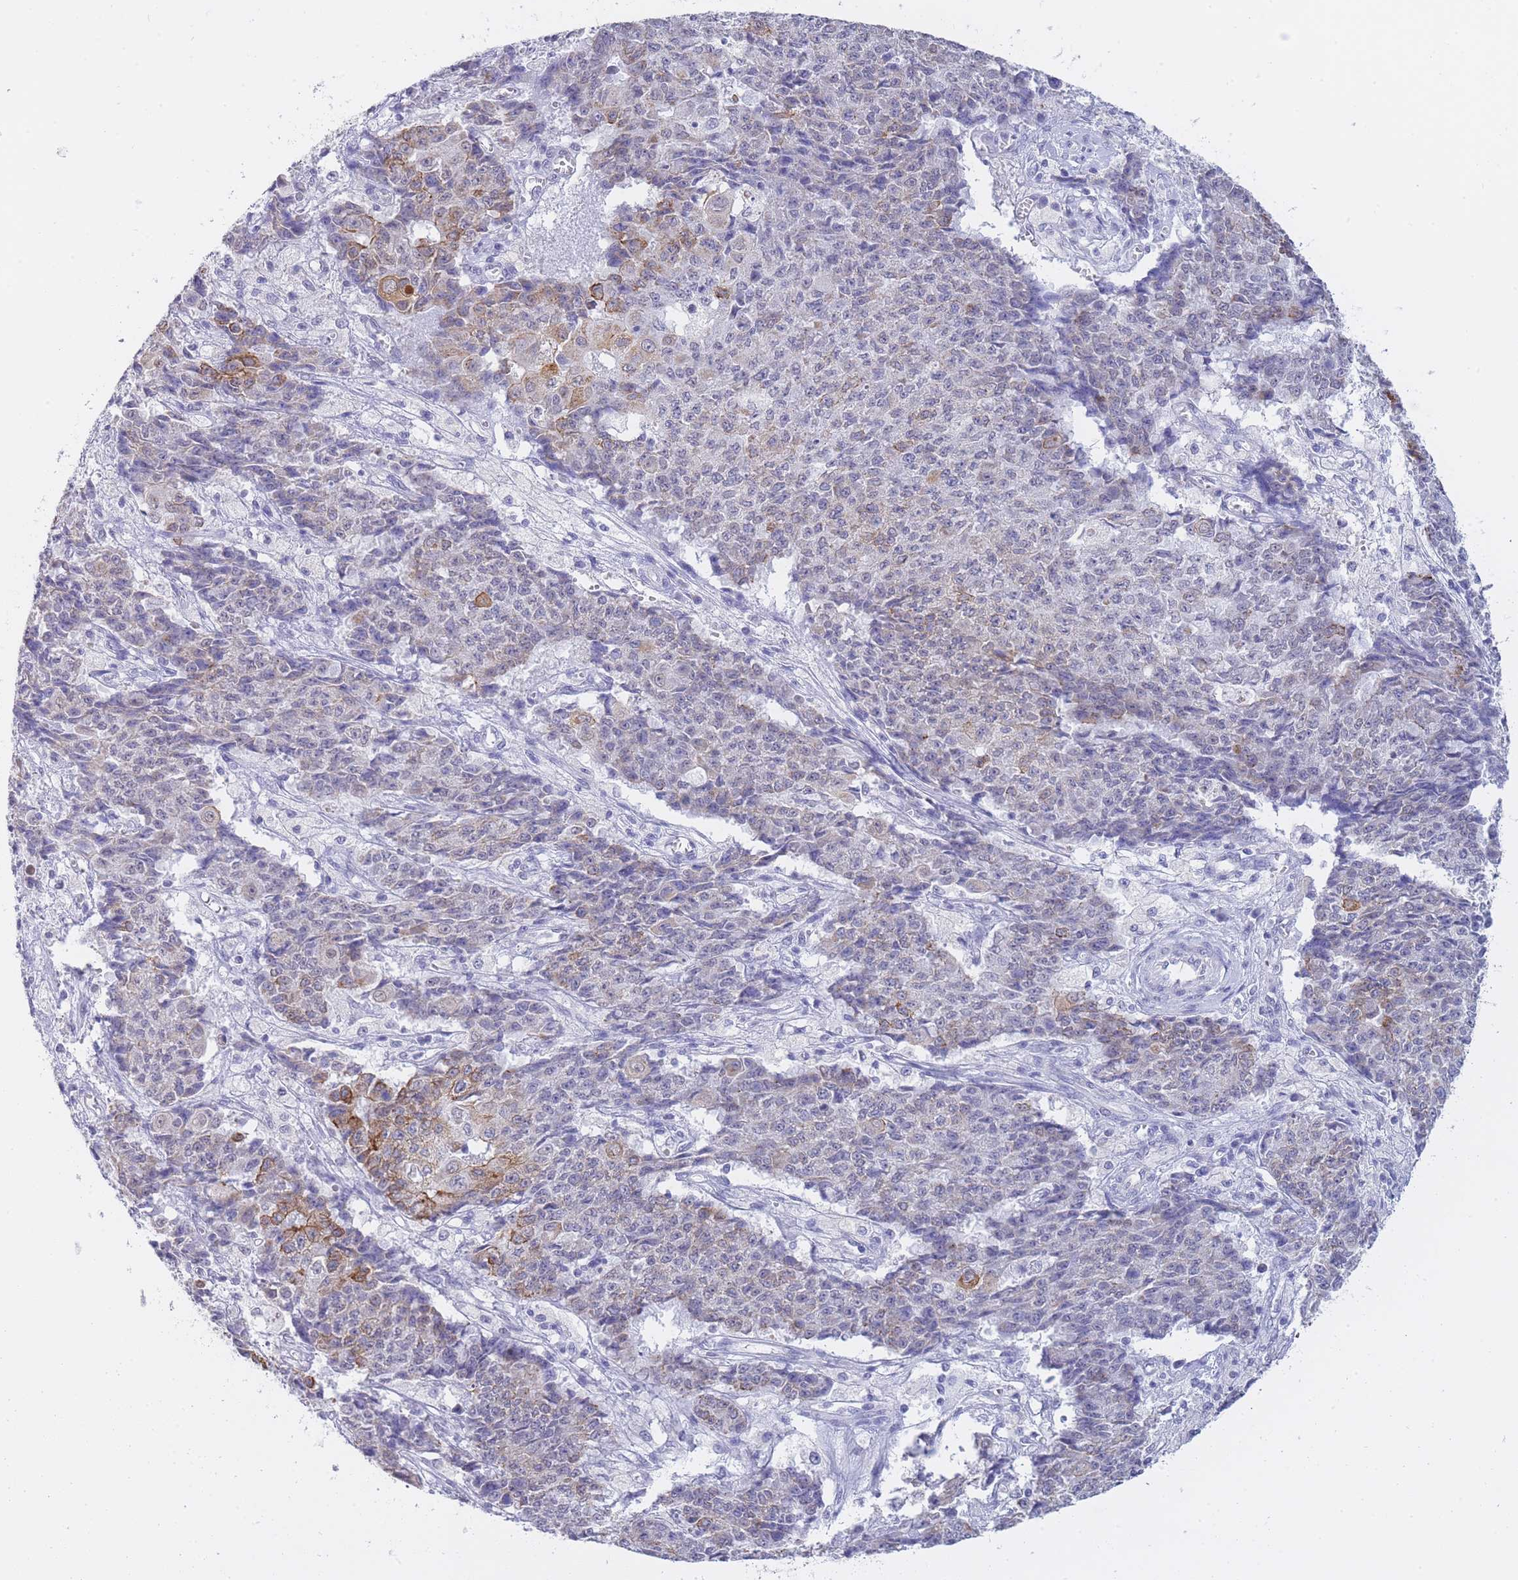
{"staining": {"intensity": "strong", "quantity": "<25%", "location": "cytoplasmic/membranous"}, "tissue": "ovarian cancer", "cell_type": "Tumor cells", "image_type": "cancer", "snomed": [{"axis": "morphology", "description": "Carcinoma, endometroid"}, {"axis": "topography", "description": "Ovary"}], "caption": "Brown immunohistochemical staining in human endometroid carcinoma (ovarian) reveals strong cytoplasmic/membranous staining in about <25% of tumor cells.", "gene": "FRAT2", "patient": {"sex": "female", "age": 42}}